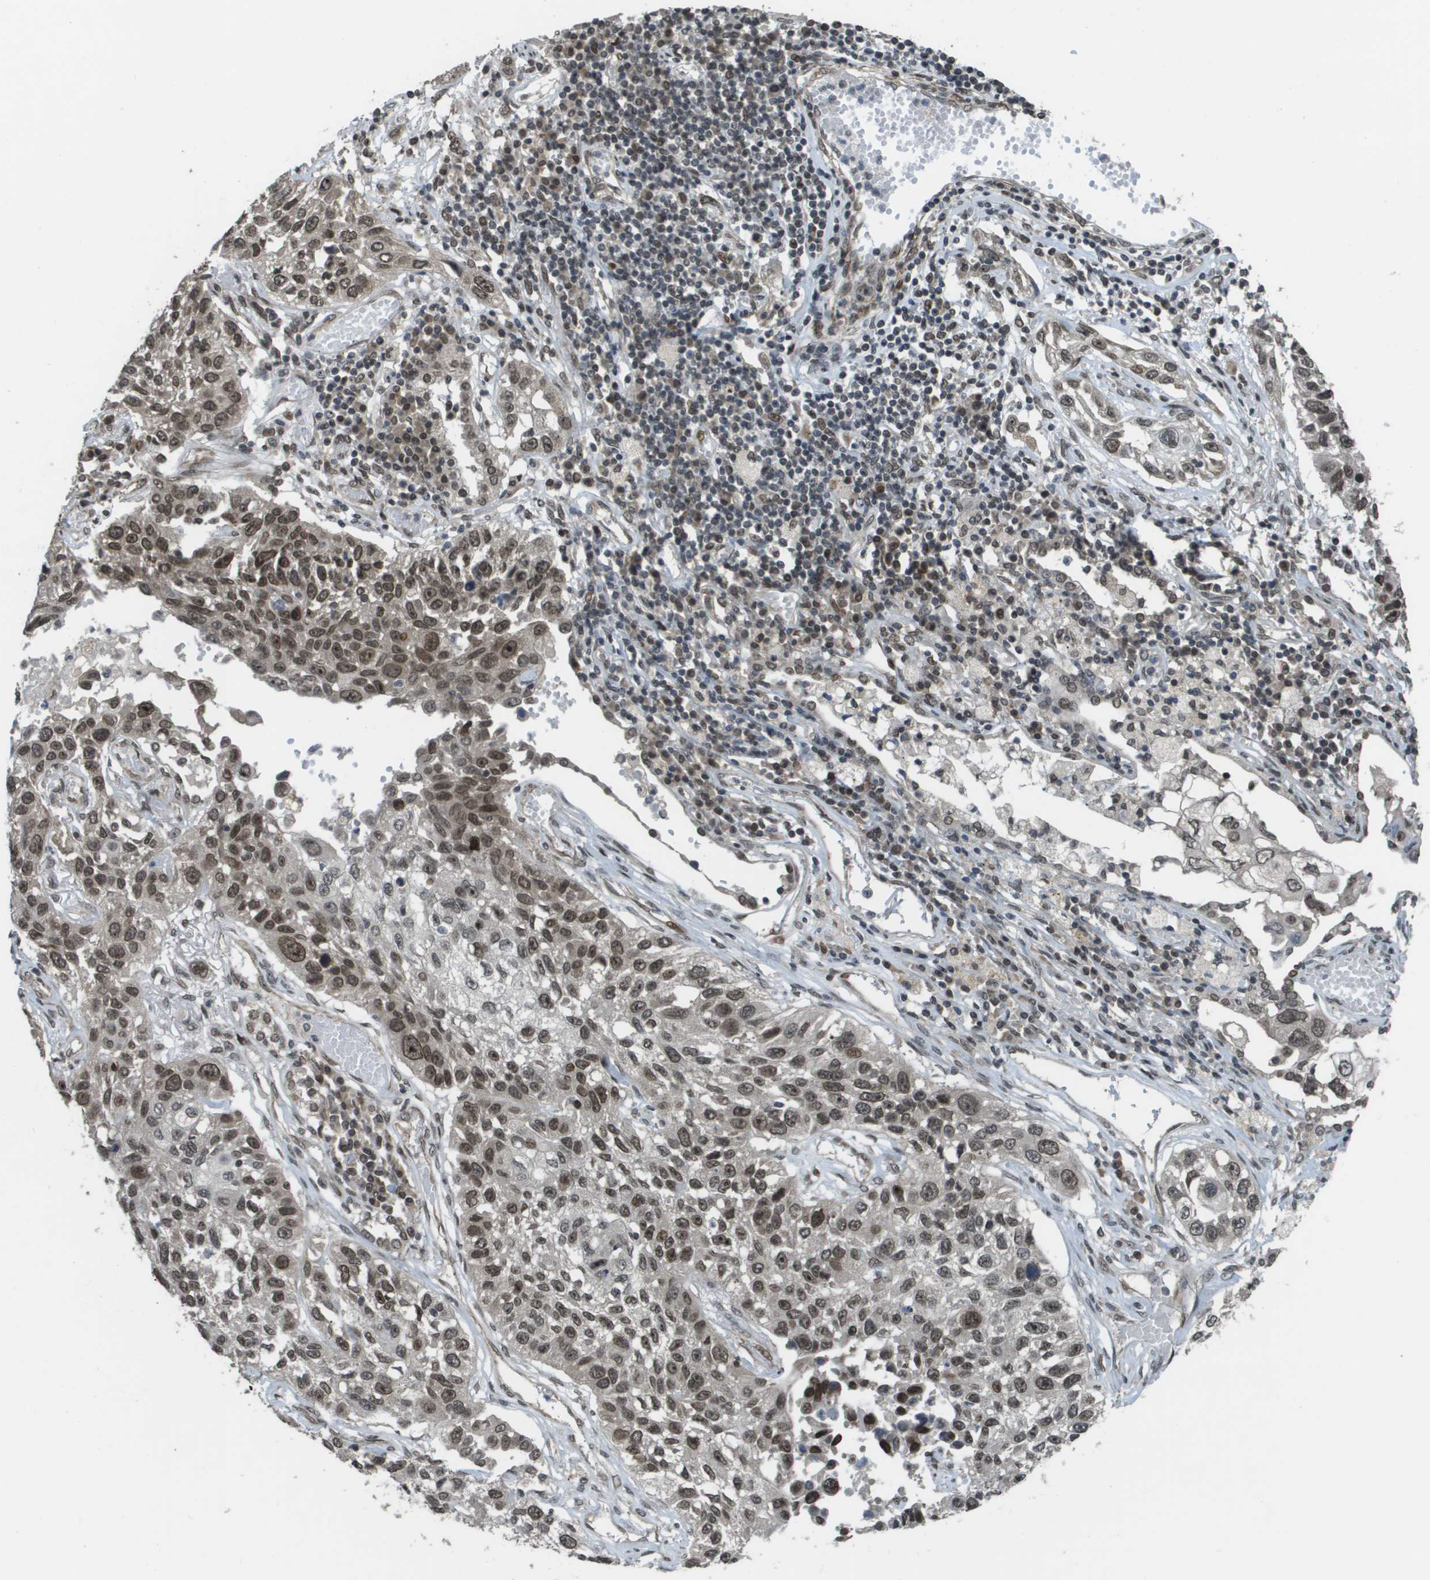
{"staining": {"intensity": "moderate", "quantity": ">75%", "location": "nuclear"}, "tissue": "lung cancer", "cell_type": "Tumor cells", "image_type": "cancer", "snomed": [{"axis": "morphology", "description": "Squamous cell carcinoma, NOS"}, {"axis": "topography", "description": "Lung"}], "caption": "Moderate nuclear positivity for a protein is identified in about >75% of tumor cells of lung cancer using immunohistochemistry.", "gene": "KAT5", "patient": {"sex": "male", "age": 71}}